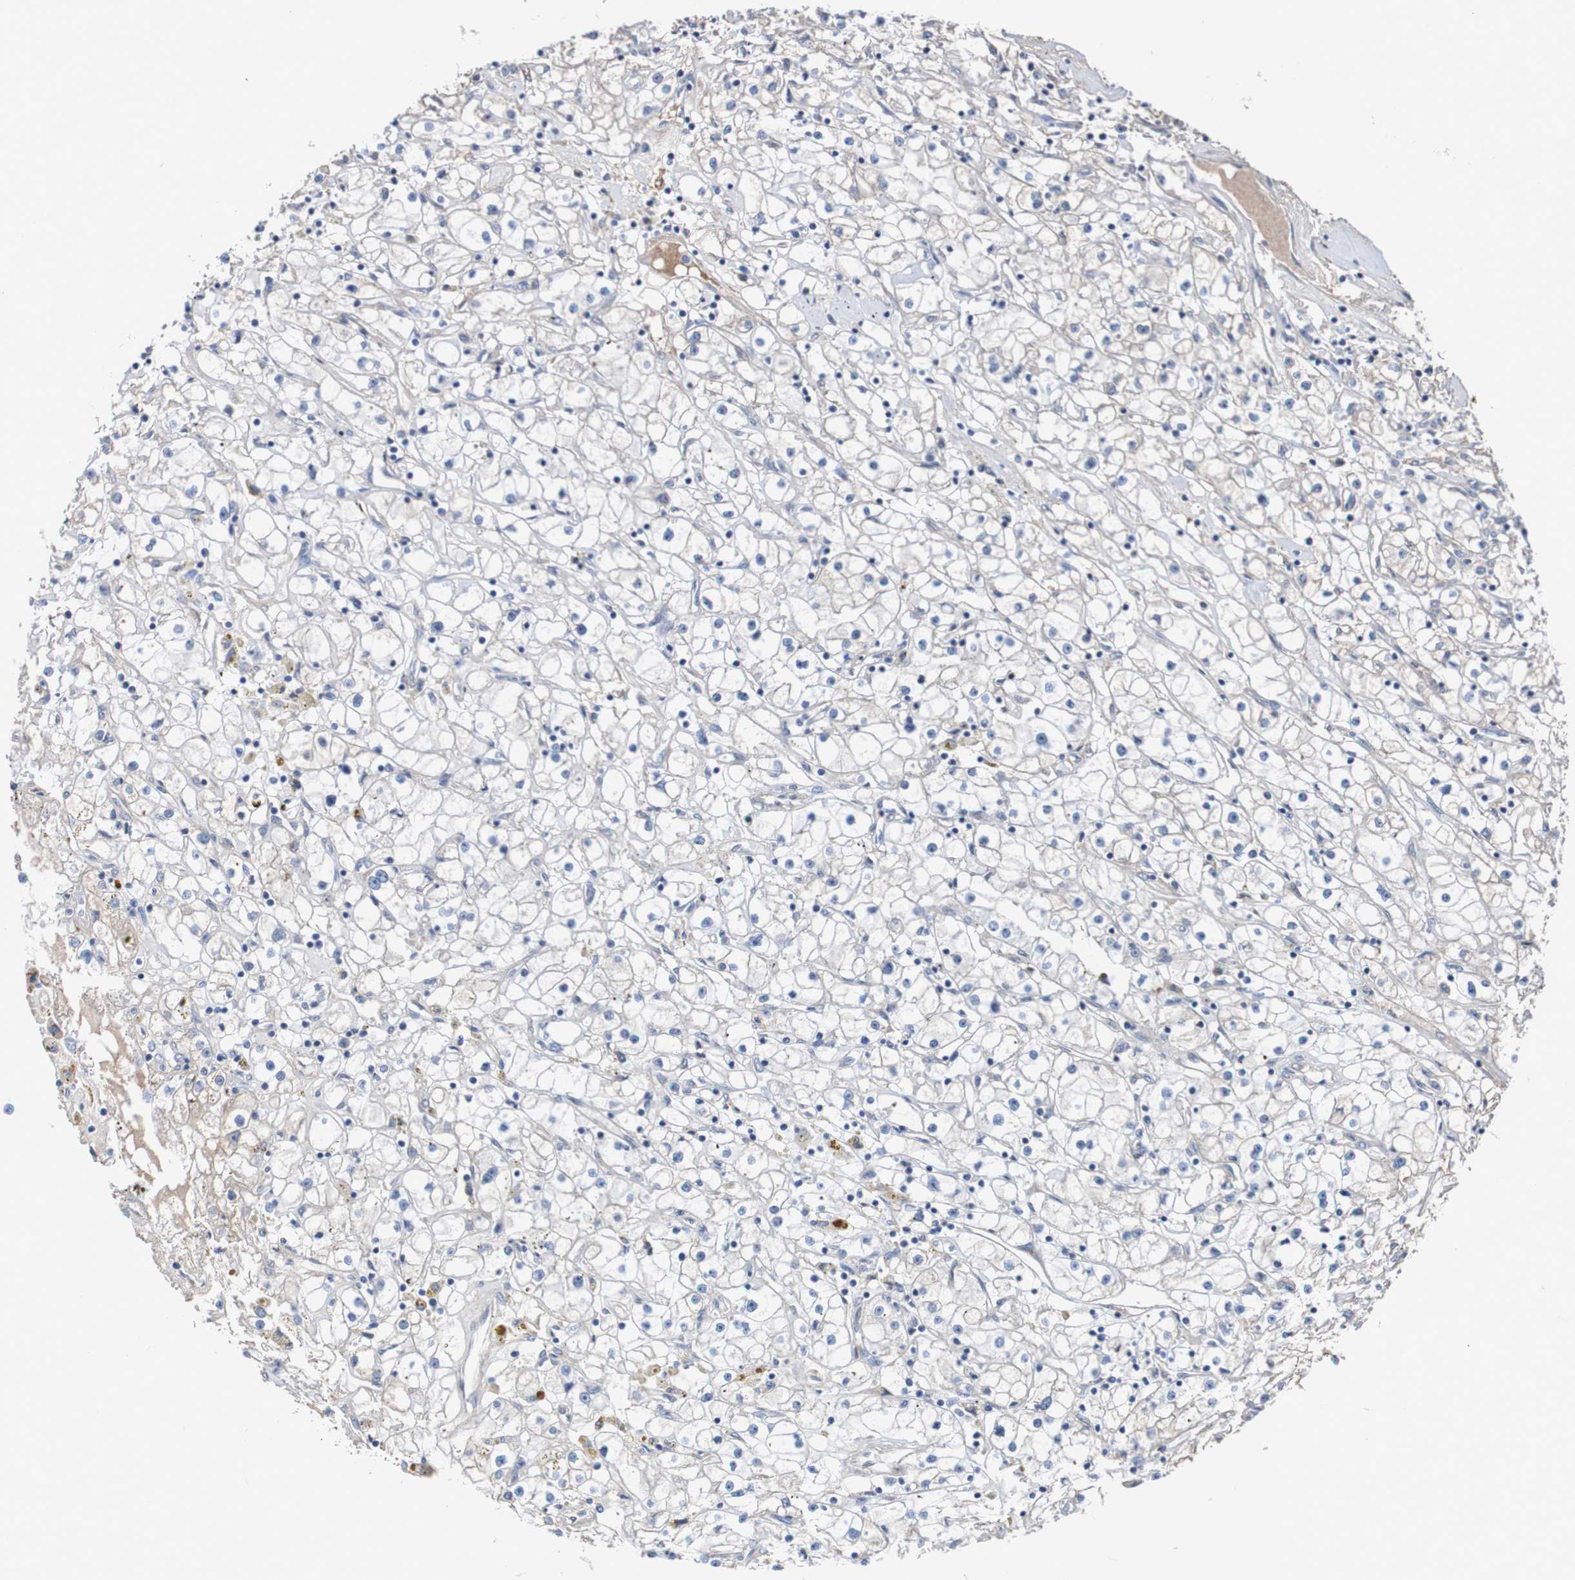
{"staining": {"intensity": "negative", "quantity": "none", "location": "none"}, "tissue": "renal cancer", "cell_type": "Tumor cells", "image_type": "cancer", "snomed": [{"axis": "morphology", "description": "Adenocarcinoma, NOS"}, {"axis": "topography", "description": "Kidney"}], "caption": "The immunohistochemistry image has no significant staining in tumor cells of adenocarcinoma (renal) tissue. (DAB (3,3'-diaminobenzidine) immunohistochemistry with hematoxylin counter stain).", "gene": "RIGI", "patient": {"sex": "male", "age": 56}}